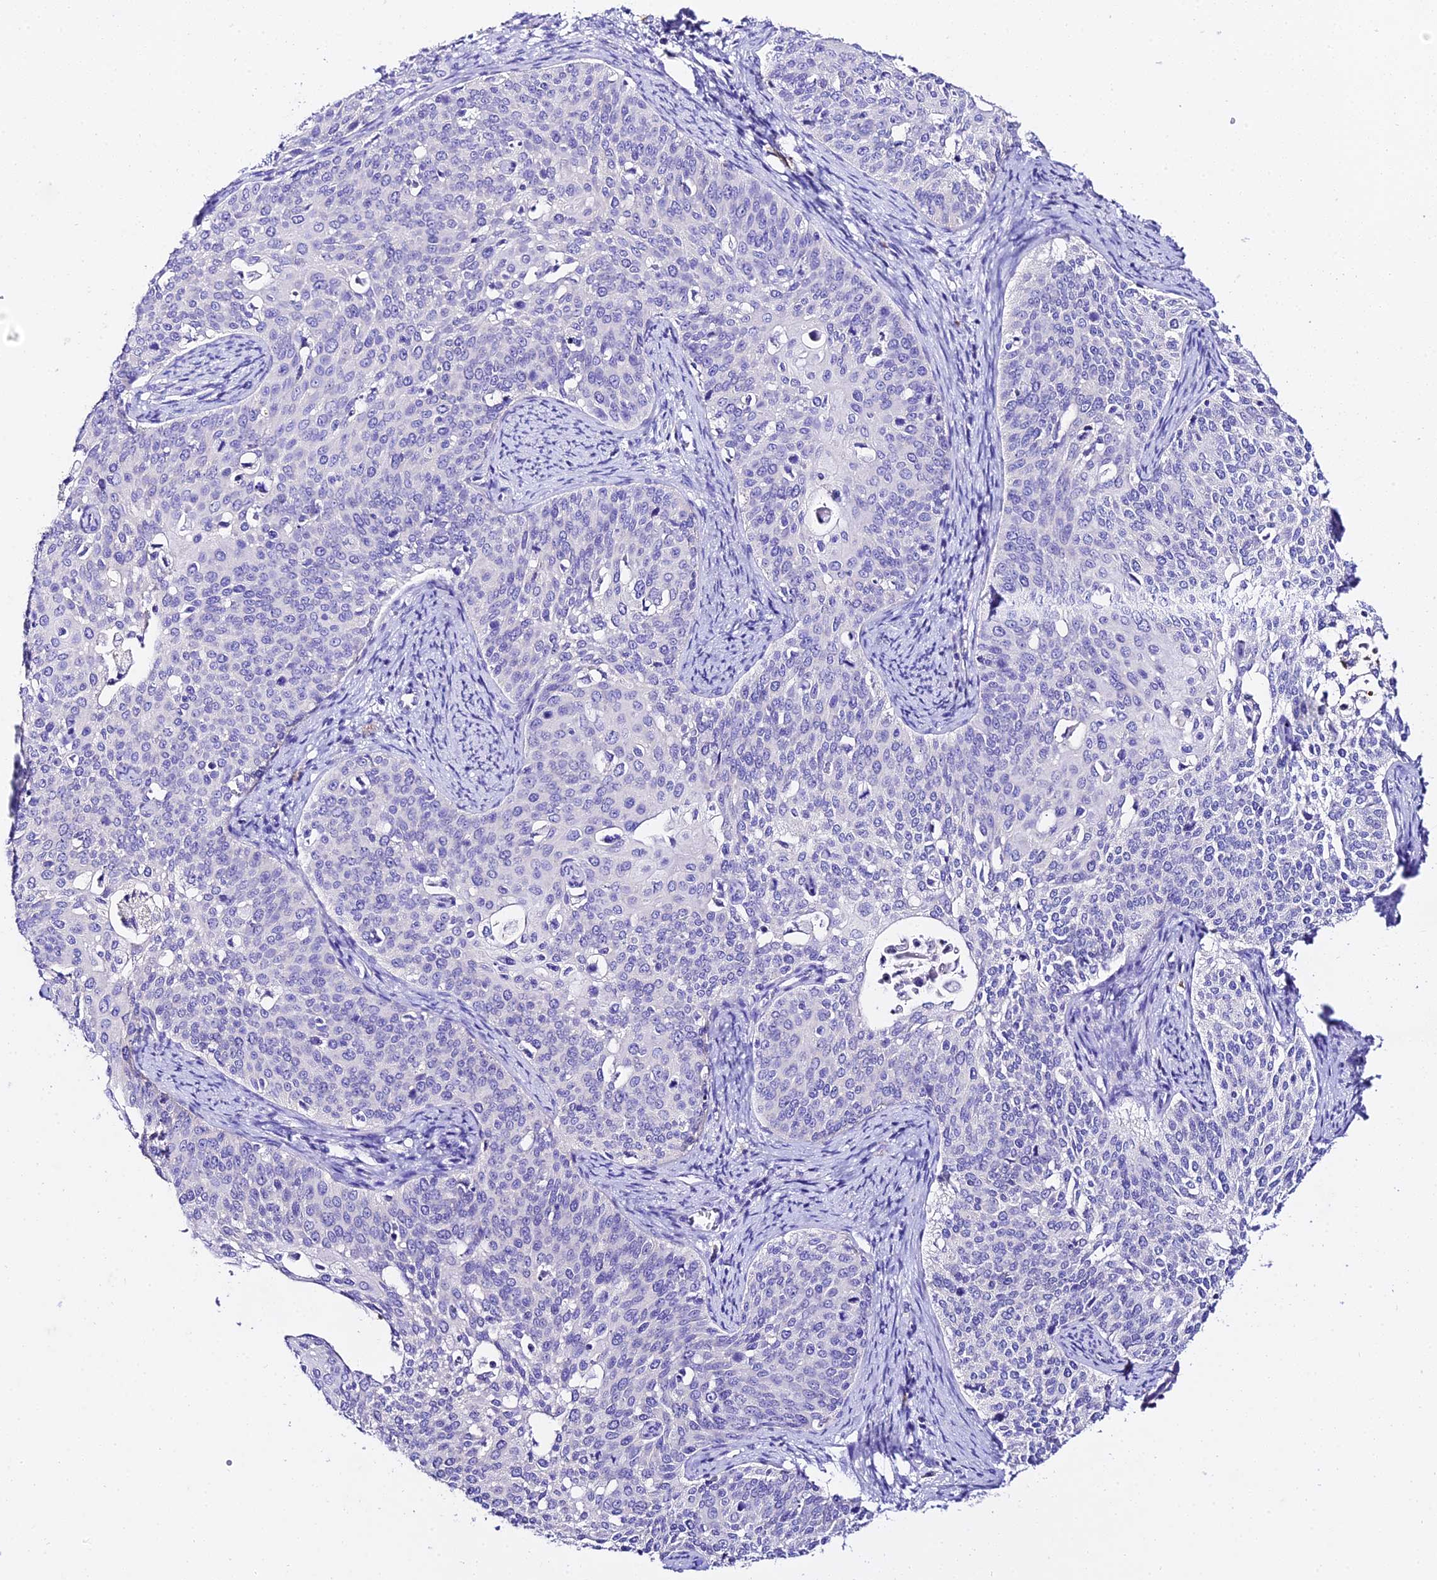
{"staining": {"intensity": "negative", "quantity": "none", "location": "none"}, "tissue": "cervical cancer", "cell_type": "Tumor cells", "image_type": "cancer", "snomed": [{"axis": "morphology", "description": "Squamous cell carcinoma, NOS"}, {"axis": "topography", "description": "Cervix"}], "caption": "Tumor cells show no significant protein positivity in cervical cancer.", "gene": "TMEM117", "patient": {"sex": "female", "age": 44}}